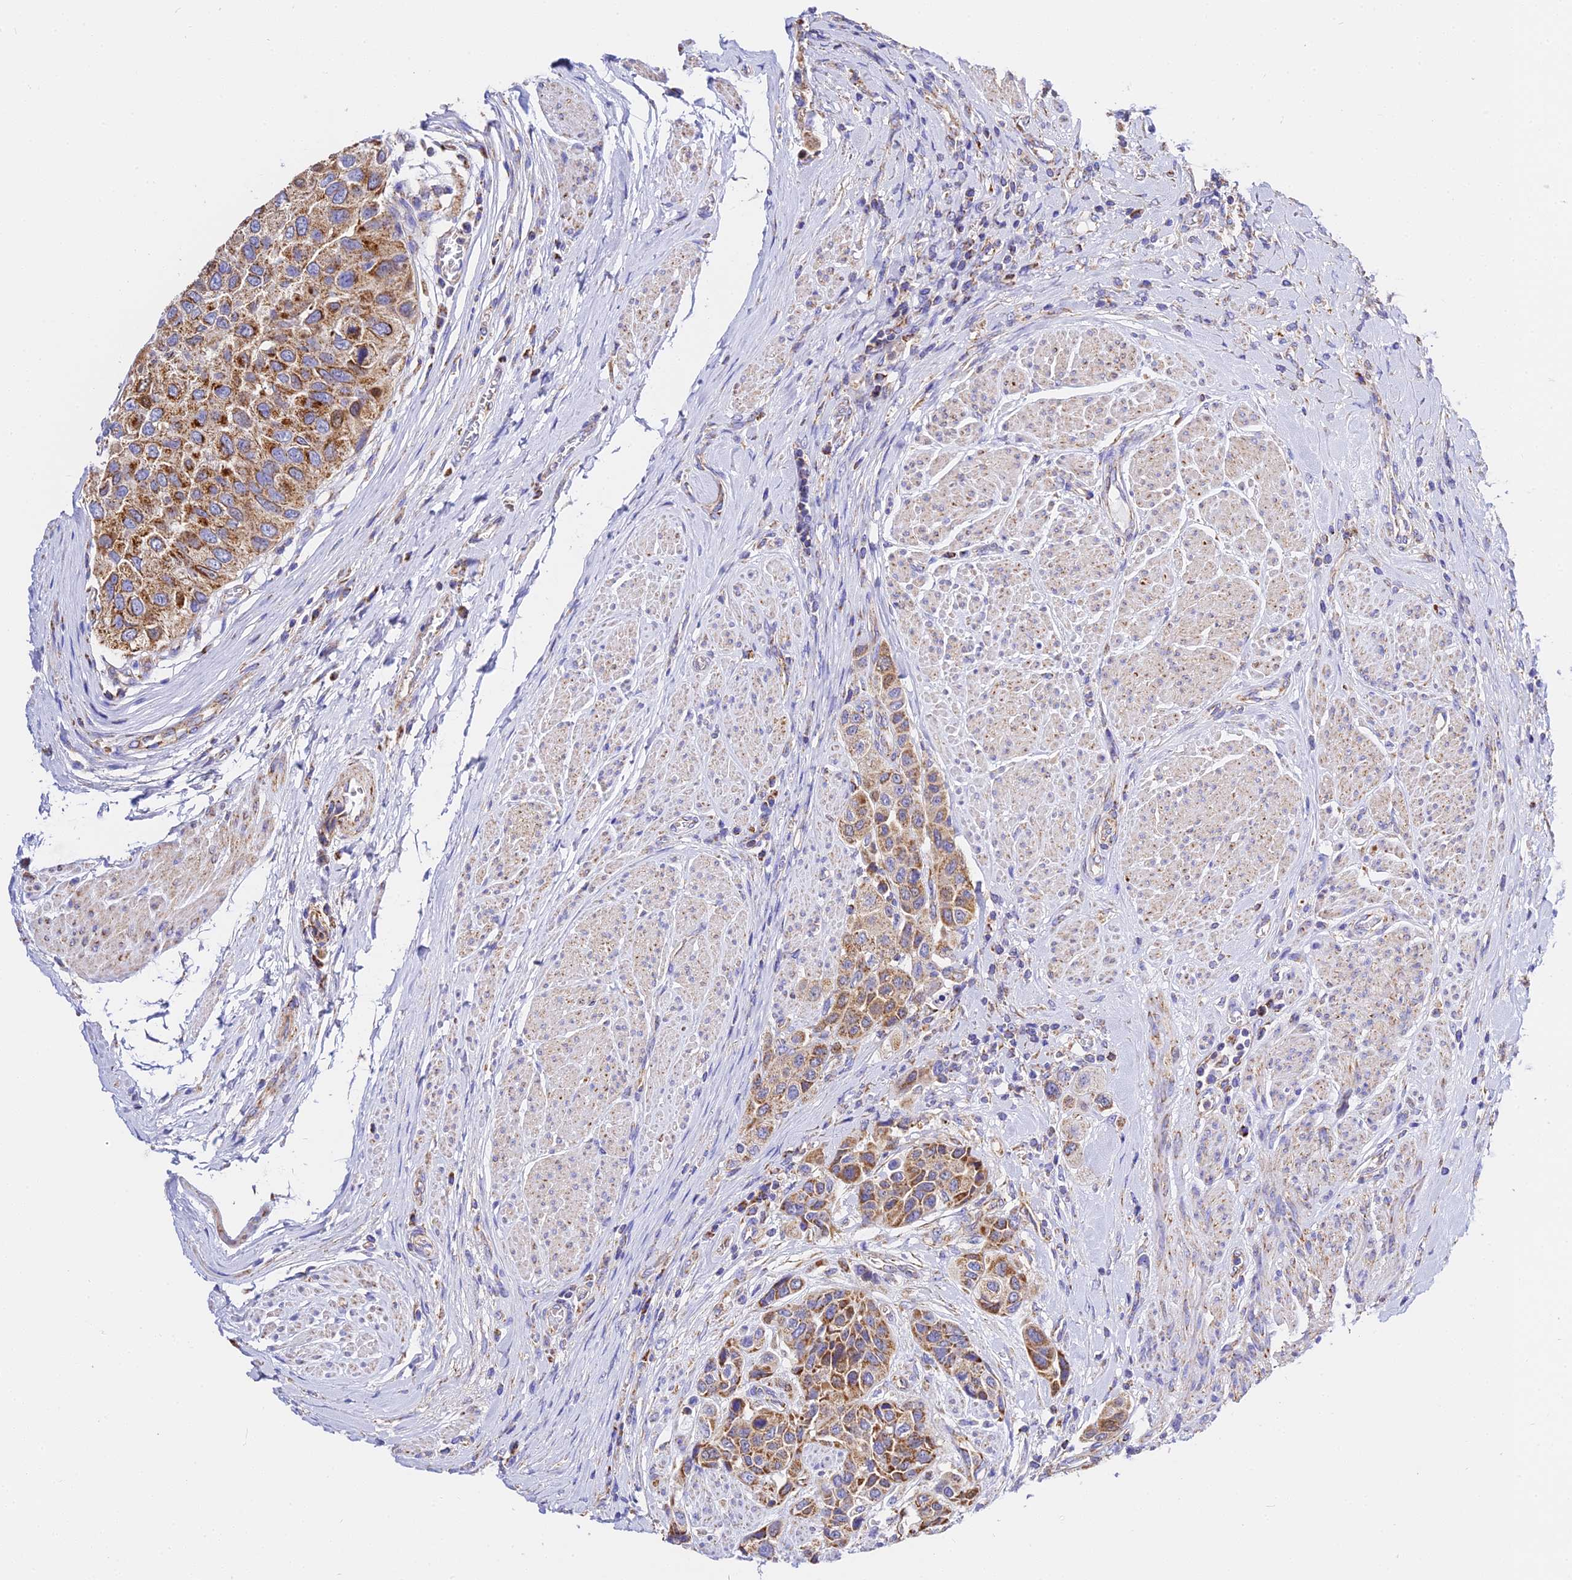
{"staining": {"intensity": "moderate", "quantity": ">75%", "location": "cytoplasmic/membranous"}, "tissue": "urothelial cancer", "cell_type": "Tumor cells", "image_type": "cancer", "snomed": [{"axis": "morphology", "description": "Urothelial carcinoma, High grade"}, {"axis": "topography", "description": "Urinary bladder"}], "caption": "Immunohistochemistry (DAB (3,3'-diaminobenzidine)) staining of urothelial carcinoma (high-grade) exhibits moderate cytoplasmic/membranous protein staining in about >75% of tumor cells.", "gene": "ZNF573", "patient": {"sex": "male", "age": 50}}